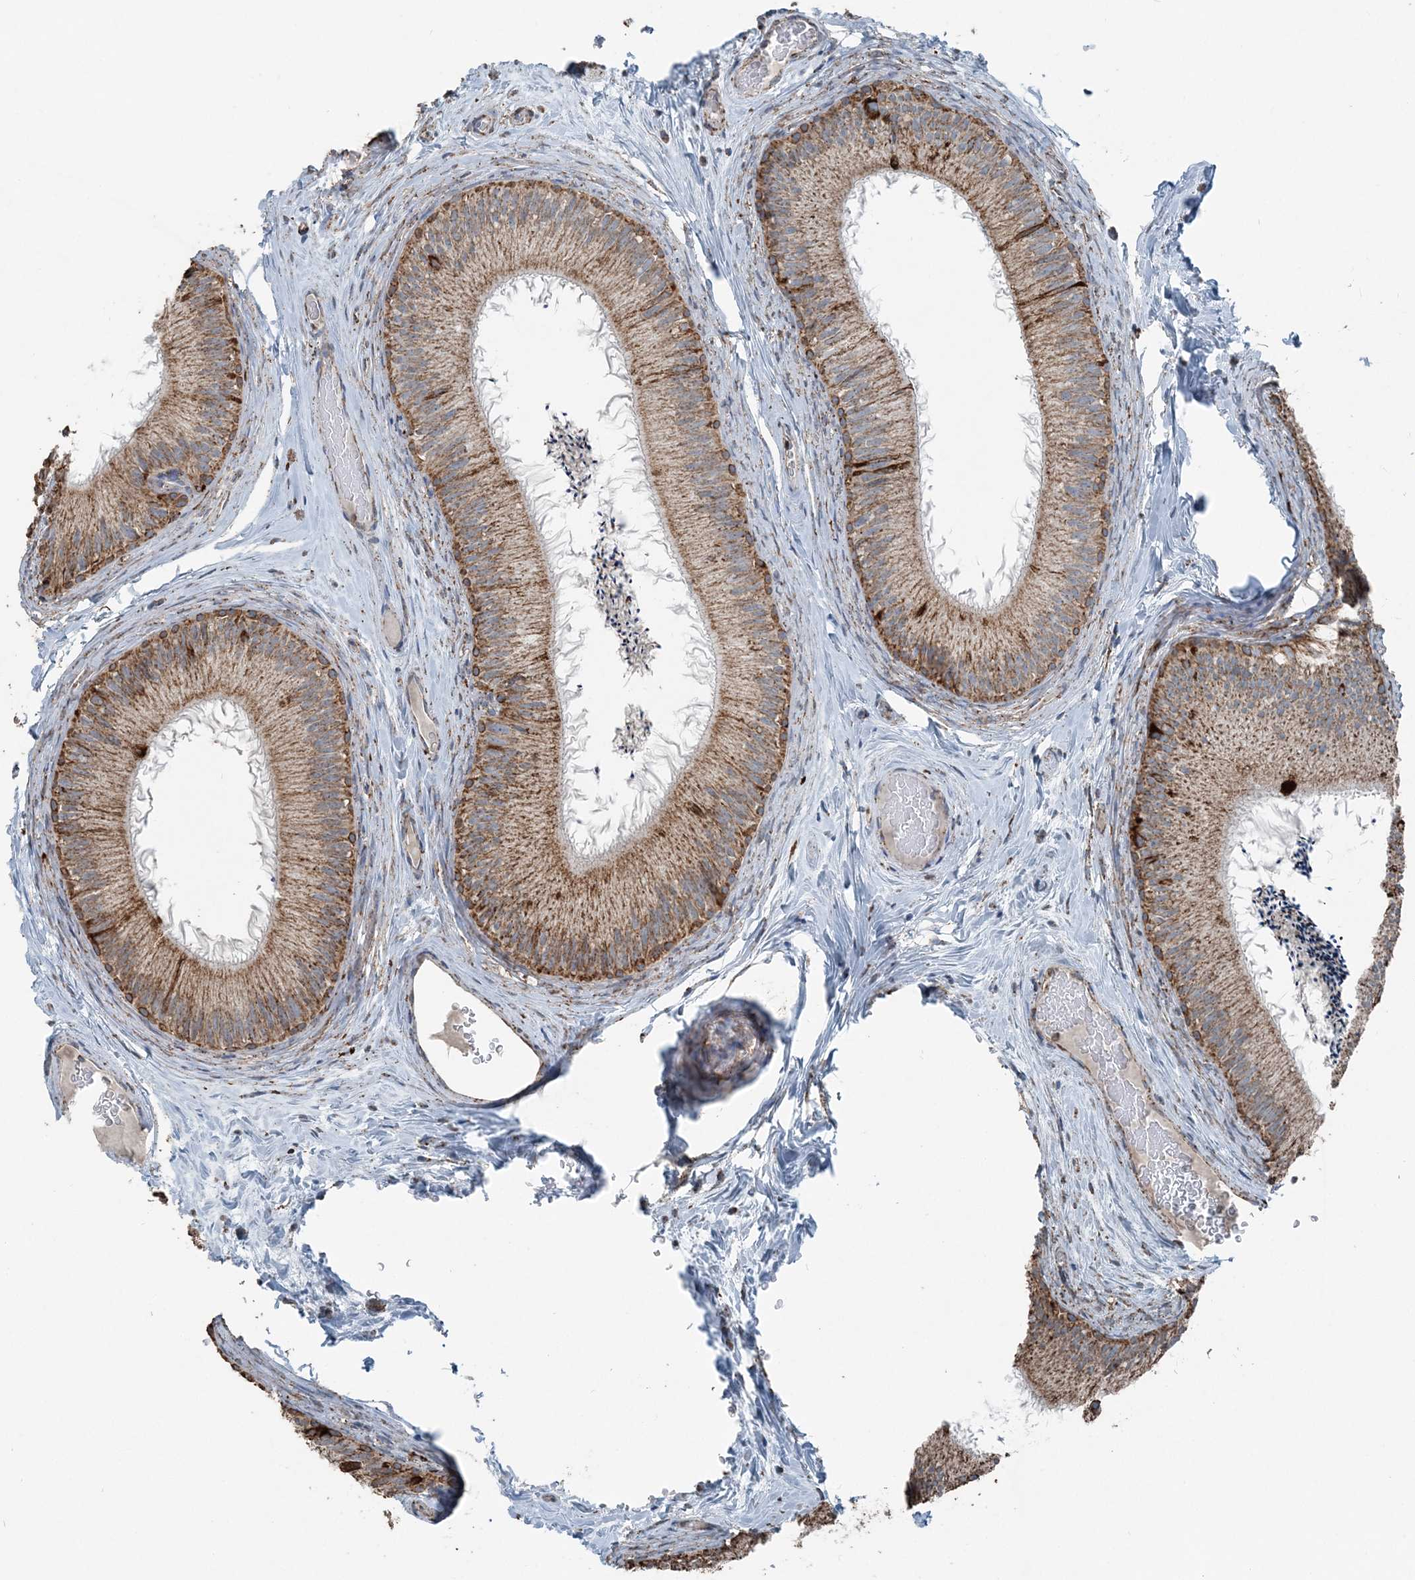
{"staining": {"intensity": "strong", "quantity": ">75%", "location": "cytoplasmic/membranous"}, "tissue": "epididymis", "cell_type": "Glandular cells", "image_type": "normal", "snomed": [{"axis": "morphology", "description": "Normal tissue, NOS"}, {"axis": "topography", "description": "Epididymis"}], "caption": "Immunohistochemical staining of unremarkable epididymis shows high levels of strong cytoplasmic/membranous staining in approximately >75% of glandular cells. (DAB = brown stain, brightfield microscopy at high magnification).", "gene": "SUCLG1", "patient": {"sex": "male", "age": 50}}